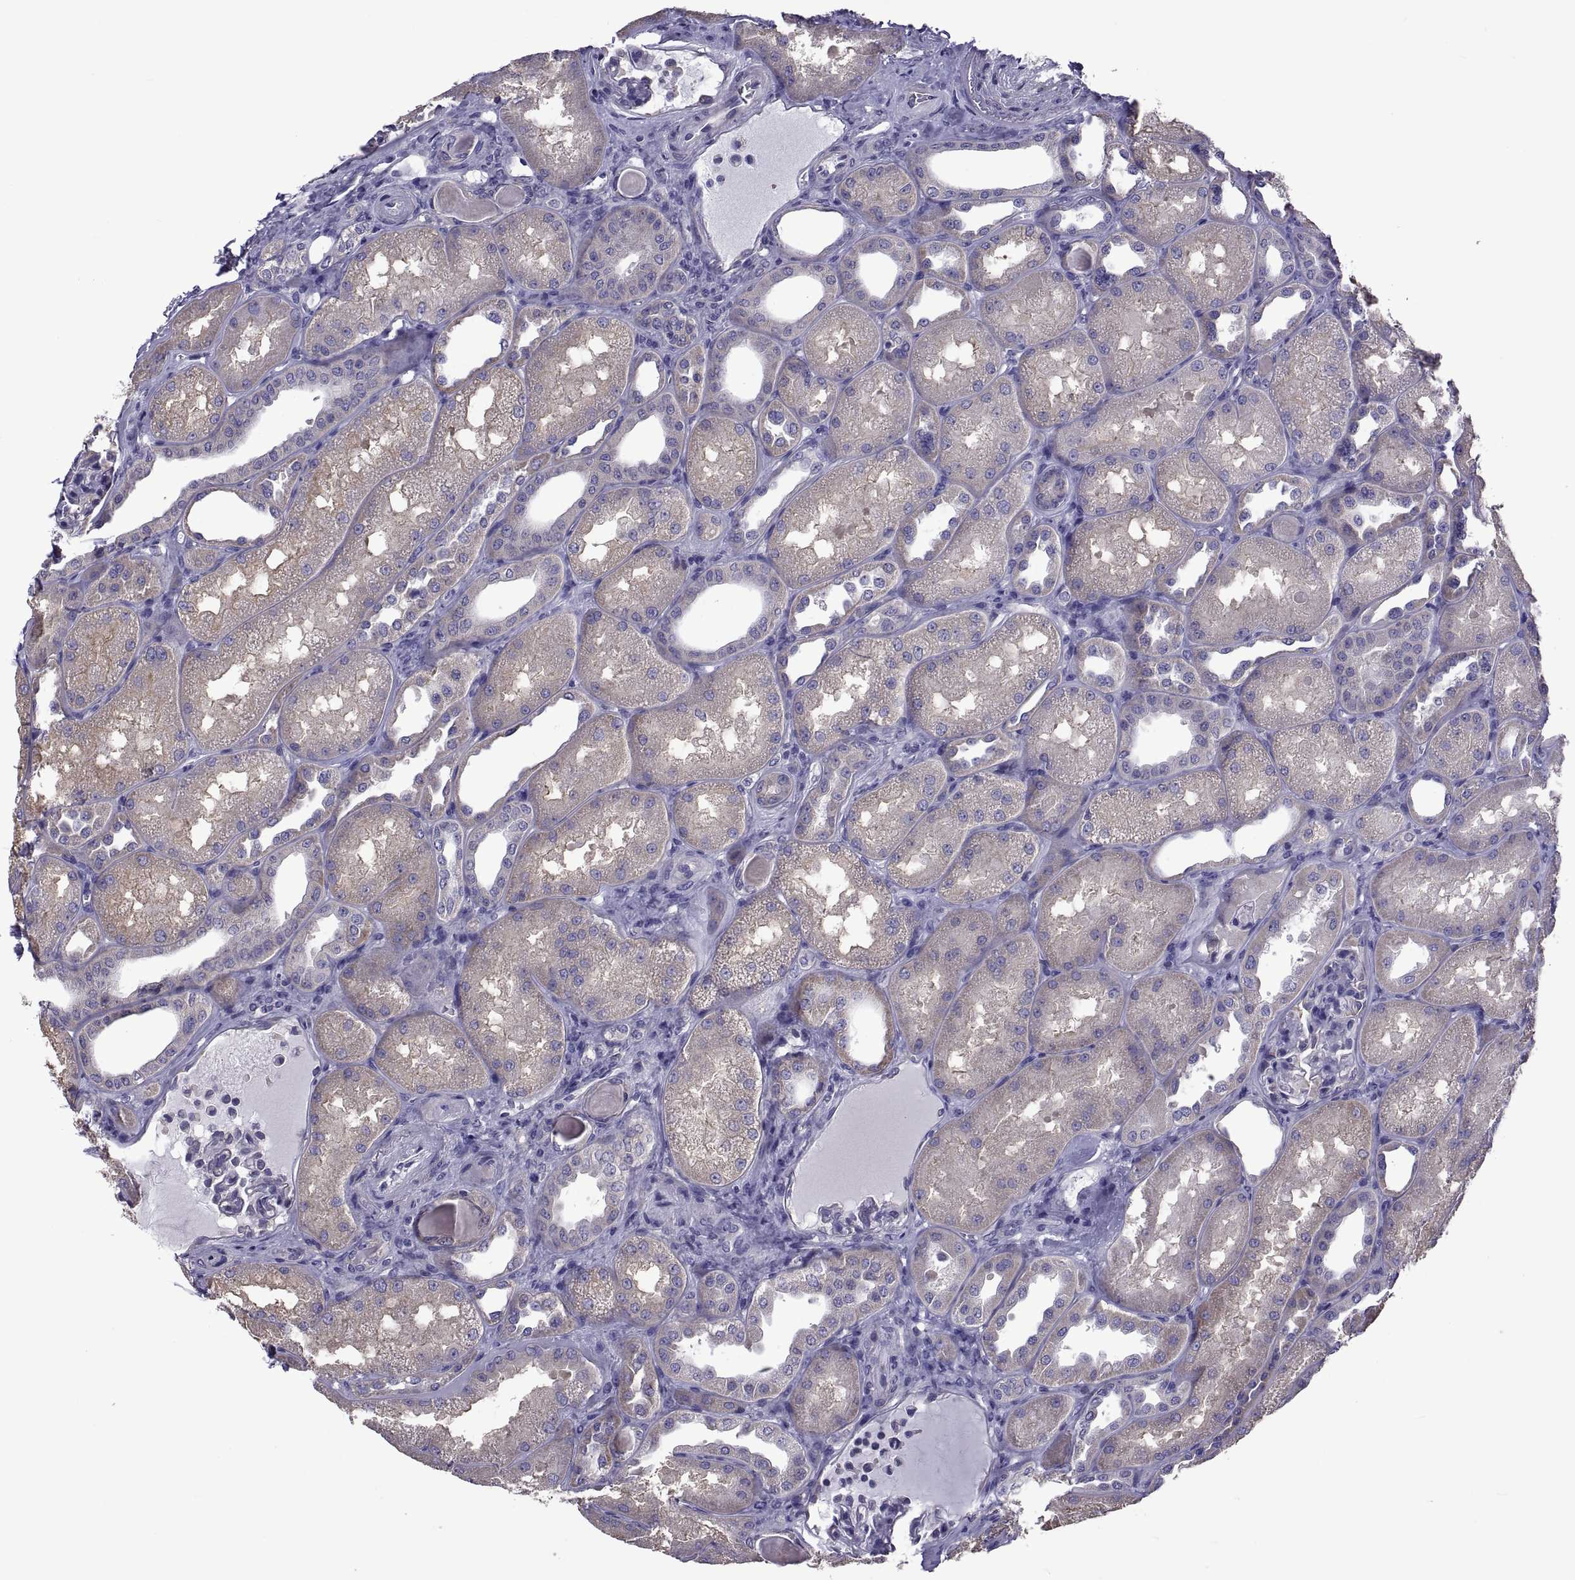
{"staining": {"intensity": "negative", "quantity": "none", "location": "none"}, "tissue": "kidney", "cell_type": "Cells in glomeruli", "image_type": "normal", "snomed": [{"axis": "morphology", "description": "Normal tissue, NOS"}, {"axis": "topography", "description": "Kidney"}], "caption": "Immunohistochemistry (IHC) micrograph of benign kidney stained for a protein (brown), which demonstrates no expression in cells in glomeruli.", "gene": "TMC3", "patient": {"sex": "male", "age": 61}}